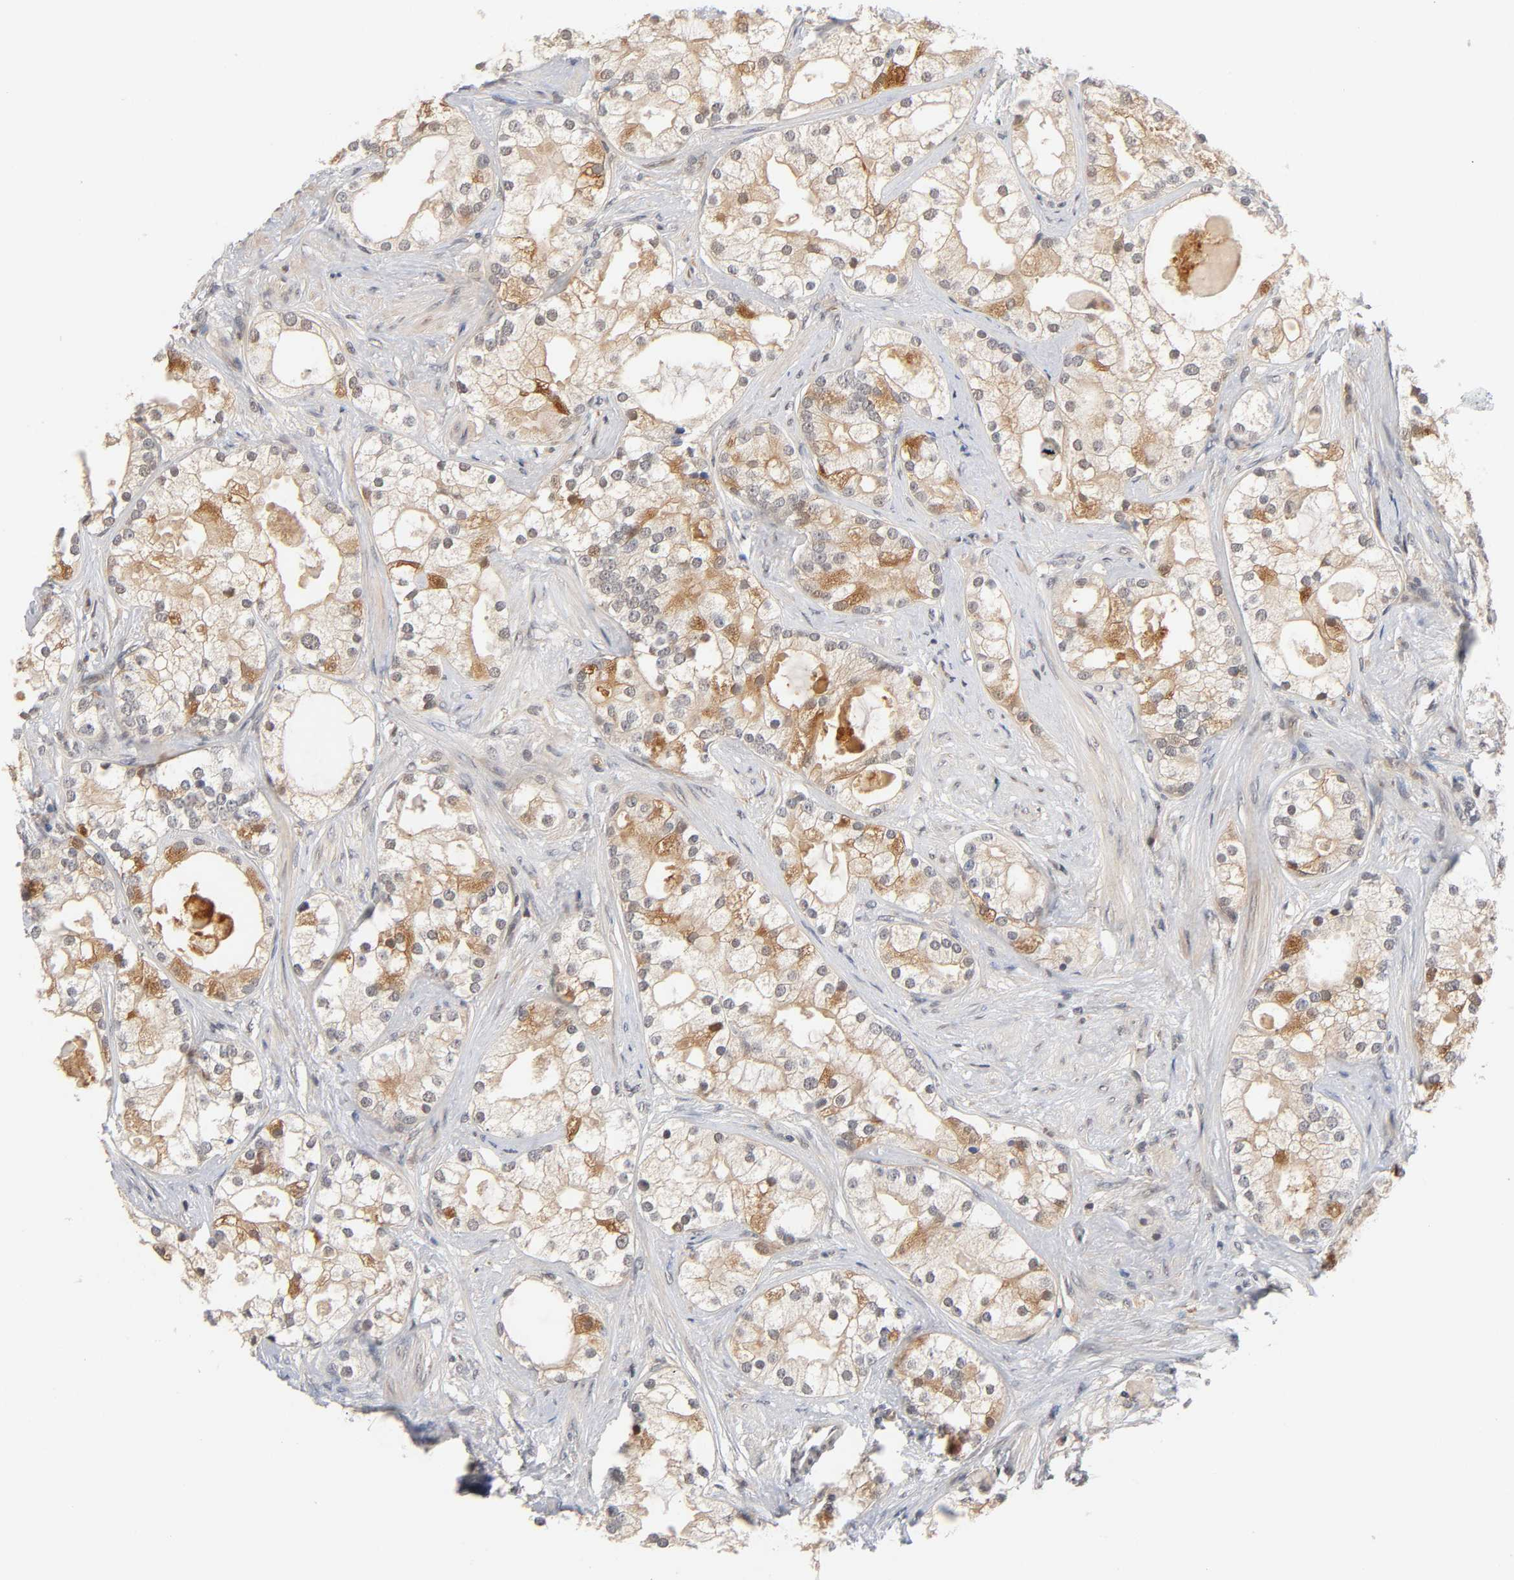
{"staining": {"intensity": "moderate", "quantity": "25%-75%", "location": "cytoplasmic/membranous"}, "tissue": "prostate cancer", "cell_type": "Tumor cells", "image_type": "cancer", "snomed": [{"axis": "morphology", "description": "Adenocarcinoma, Low grade"}, {"axis": "topography", "description": "Prostate"}], "caption": "The immunohistochemical stain highlights moderate cytoplasmic/membranous staining in tumor cells of prostate cancer (adenocarcinoma (low-grade)) tissue. (DAB (3,3'-diaminobenzidine) IHC with brightfield microscopy, high magnification).", "gene": "PRKAB1", "patient": {"sex": "male", "age": 58}}